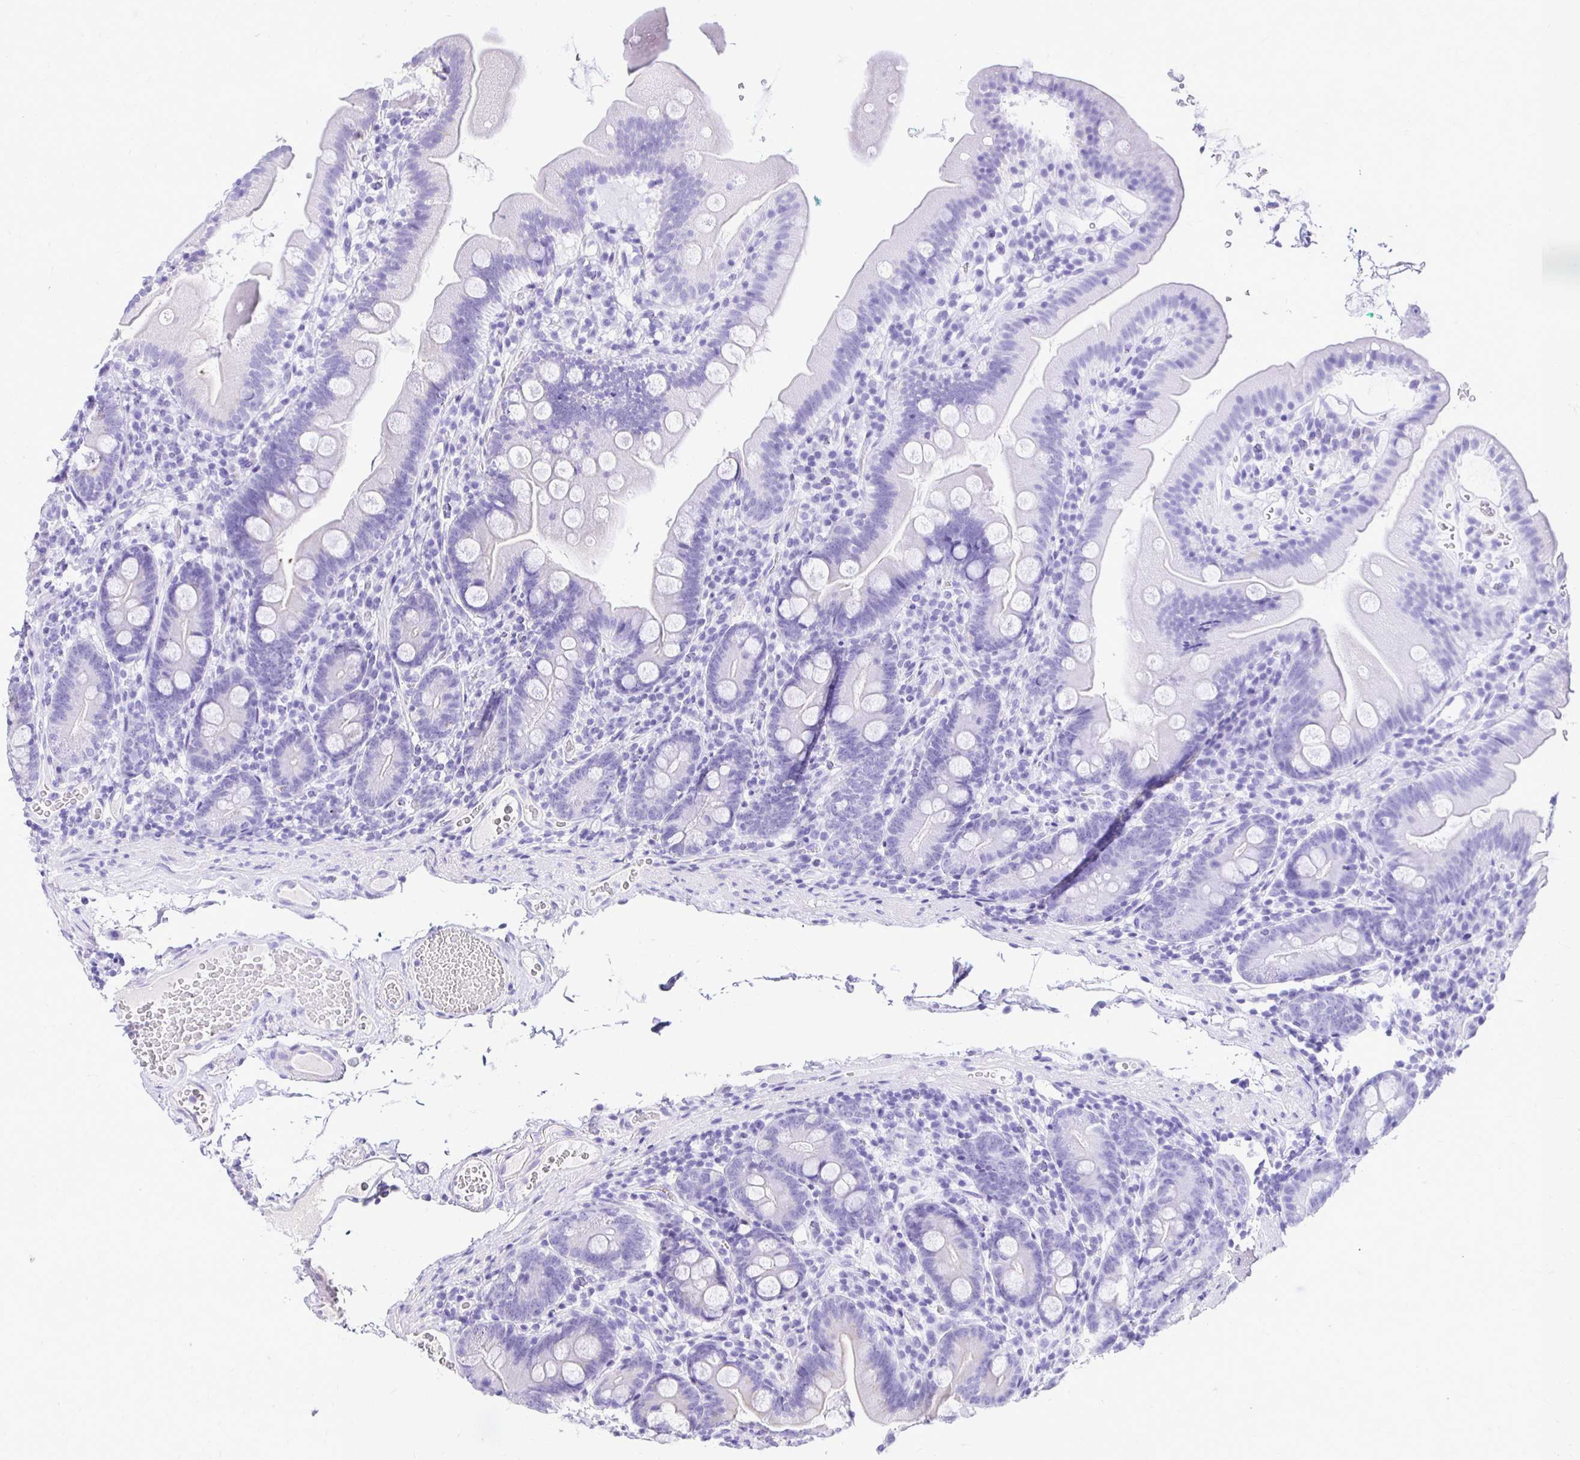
{"staining": {"intensity": "negative", "quantity": "none", "location": "none"}, "tissue": "duodenum", "cell_type": "Glandular cells", "image_type": "normal", "snomed": [{"axis": "morphology", "description": "Normal tissue, NOS"}, {"axis": "topography", "description": "Duodenum"}], "caption": "Protein analysis of unremarkable duodenum shows no significant positivity in glandular cells. The staining was performed using DAB to visualize the protein expression in brown, while the nuclei were stained in blue with hematoxylin (Magnification: 20x).", "gene": "TAF1D", "patient": {"sex": "female", "age": 67}}